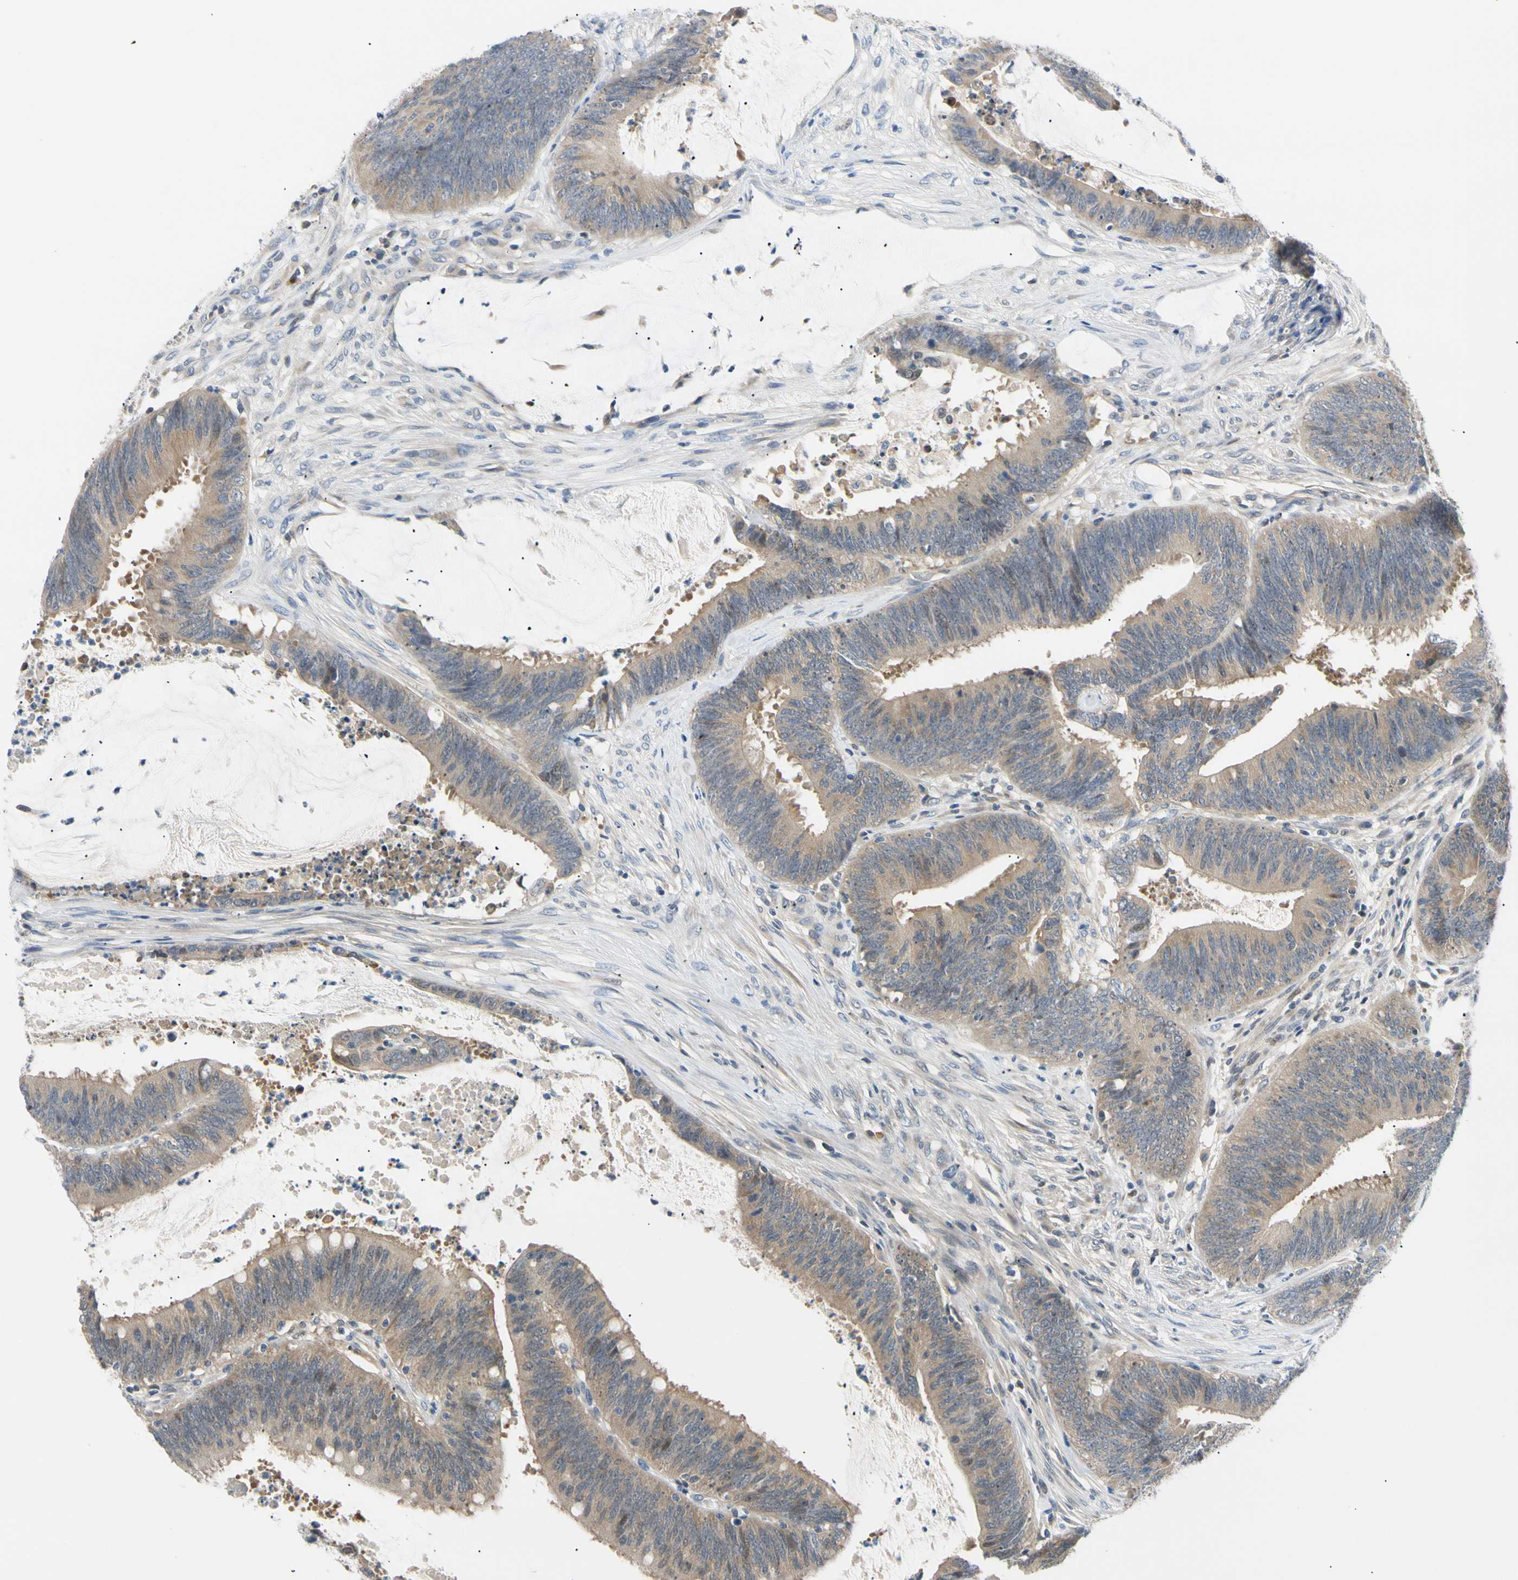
{"staining": {"intensity": "moderate", "quantity": ">75%", "location": "cytoplasmic/membranous"}, "tissue": "colorectal cancer", "cell_type": "Tumor cells", "image_type": "cancer", "snomed": [{"axis": "morphology", "description": "Adenocarcinoma, NOS"}, {"axis": "topography", "description": "Rectum"}], "caption": "Adenocarcinoma (colorectal) stained with DAB (3,3'-diaminobenzidine) immunohistochemistry displays medium levels of moderate cytoplasmic/membranous positivity in about >75% of tumor cells. The staining is performed using DAB (3,3'-diaminobenzidine) brown chromogen to label protein expression. The nuclei are counter-stained blue using hematoxylin.", "gene": "SEC23B", "patient": {"sex": "female", "age": 66}}